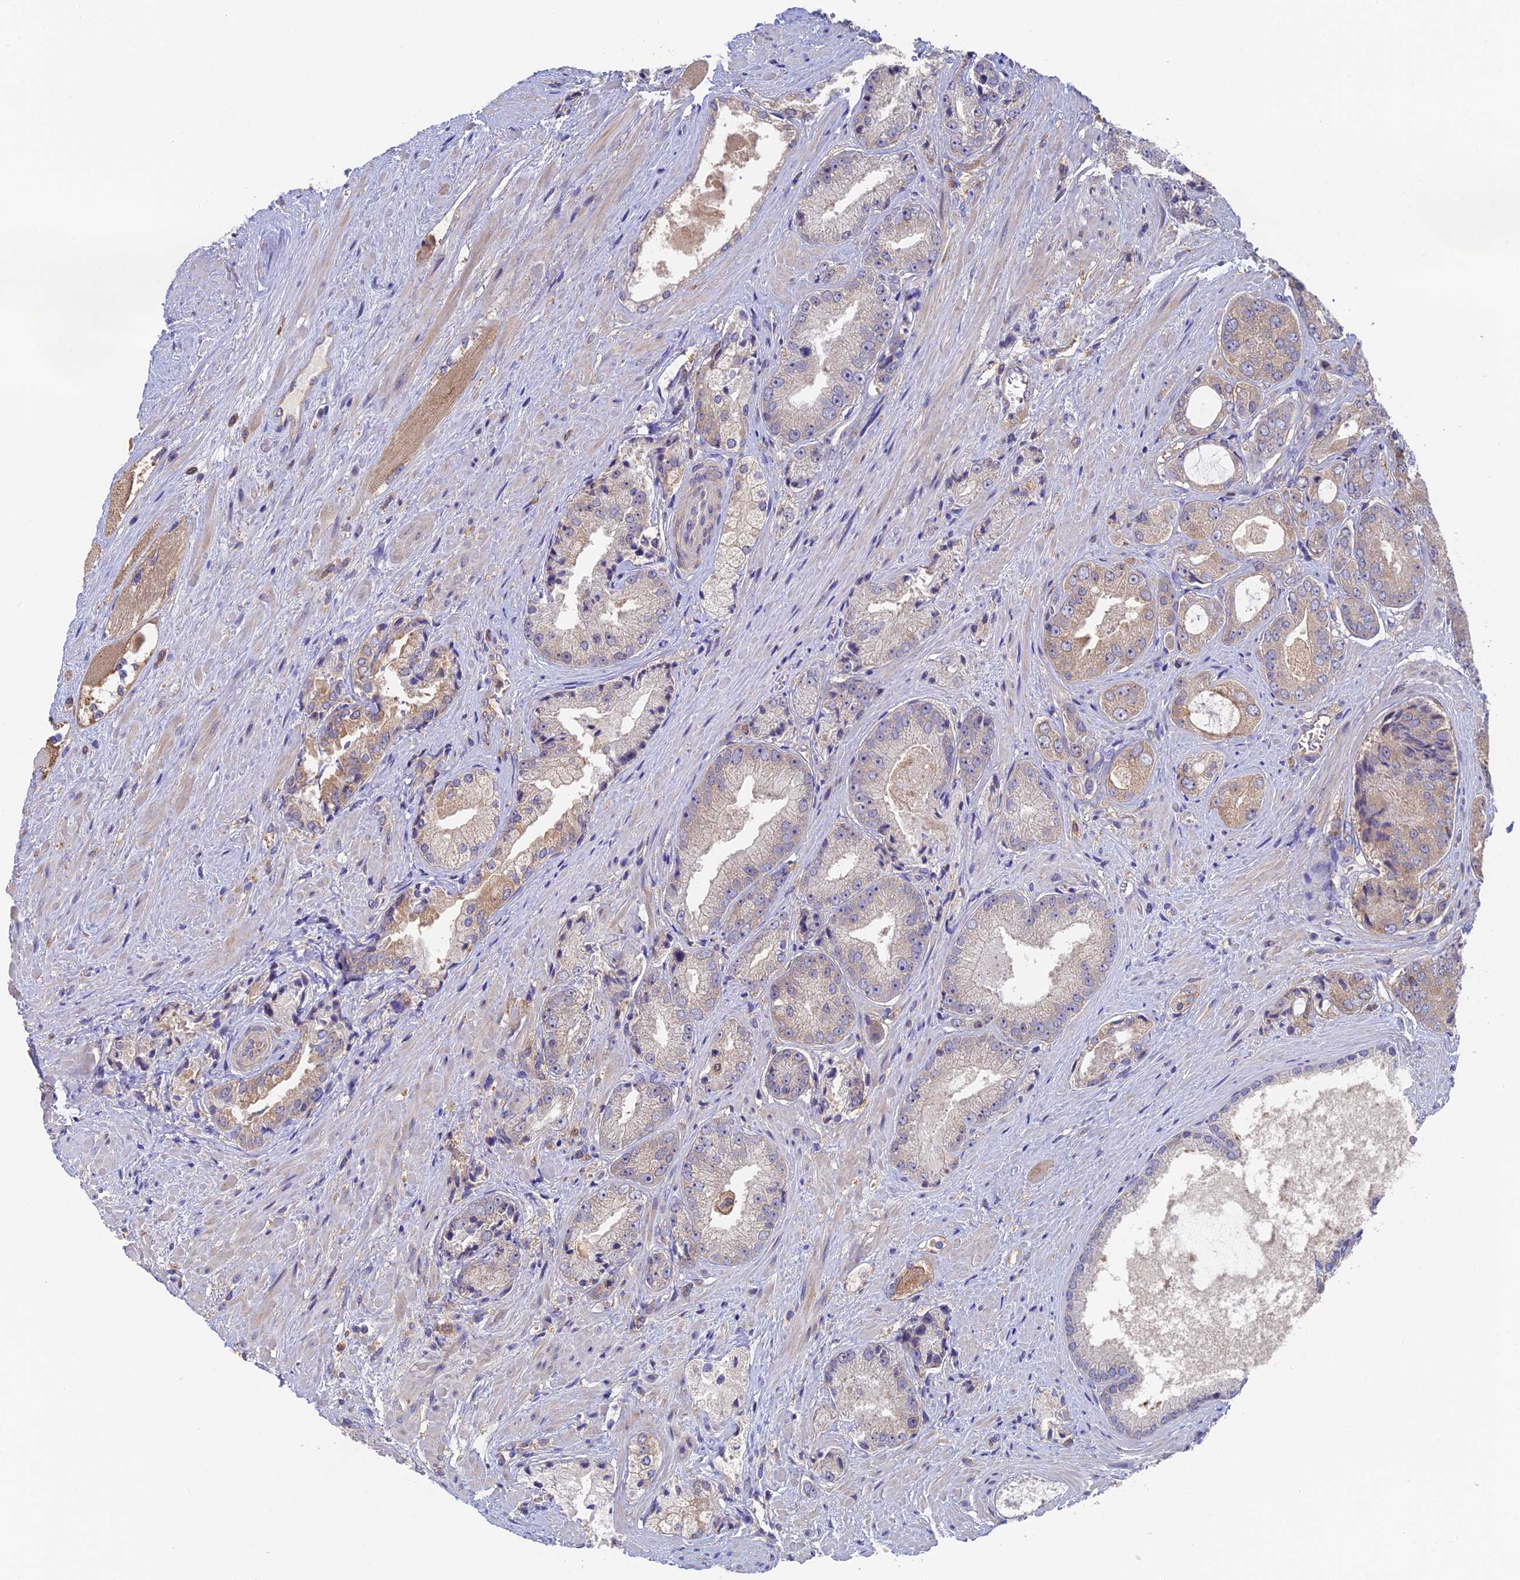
{"staining": {"intensity": "negative", "quantity": "none", "location": "none"}, "tissue": "prostate cancer", "cell_type": "Tumor cells", "image_type": "cancer", "snomed": [{"axis": "morphology", "description": "Adenocarcinoma, High grade"}, {"axis": "topography", "description": "Prostate"}], "caption": "Immunohistochemistry image of prostate adenocarcinoma (high-grade) stained for a protein (brown), which displays no expression in tumor cells.", "gene": "IPO5", "patient": {"sex": "male", "age": 71}}